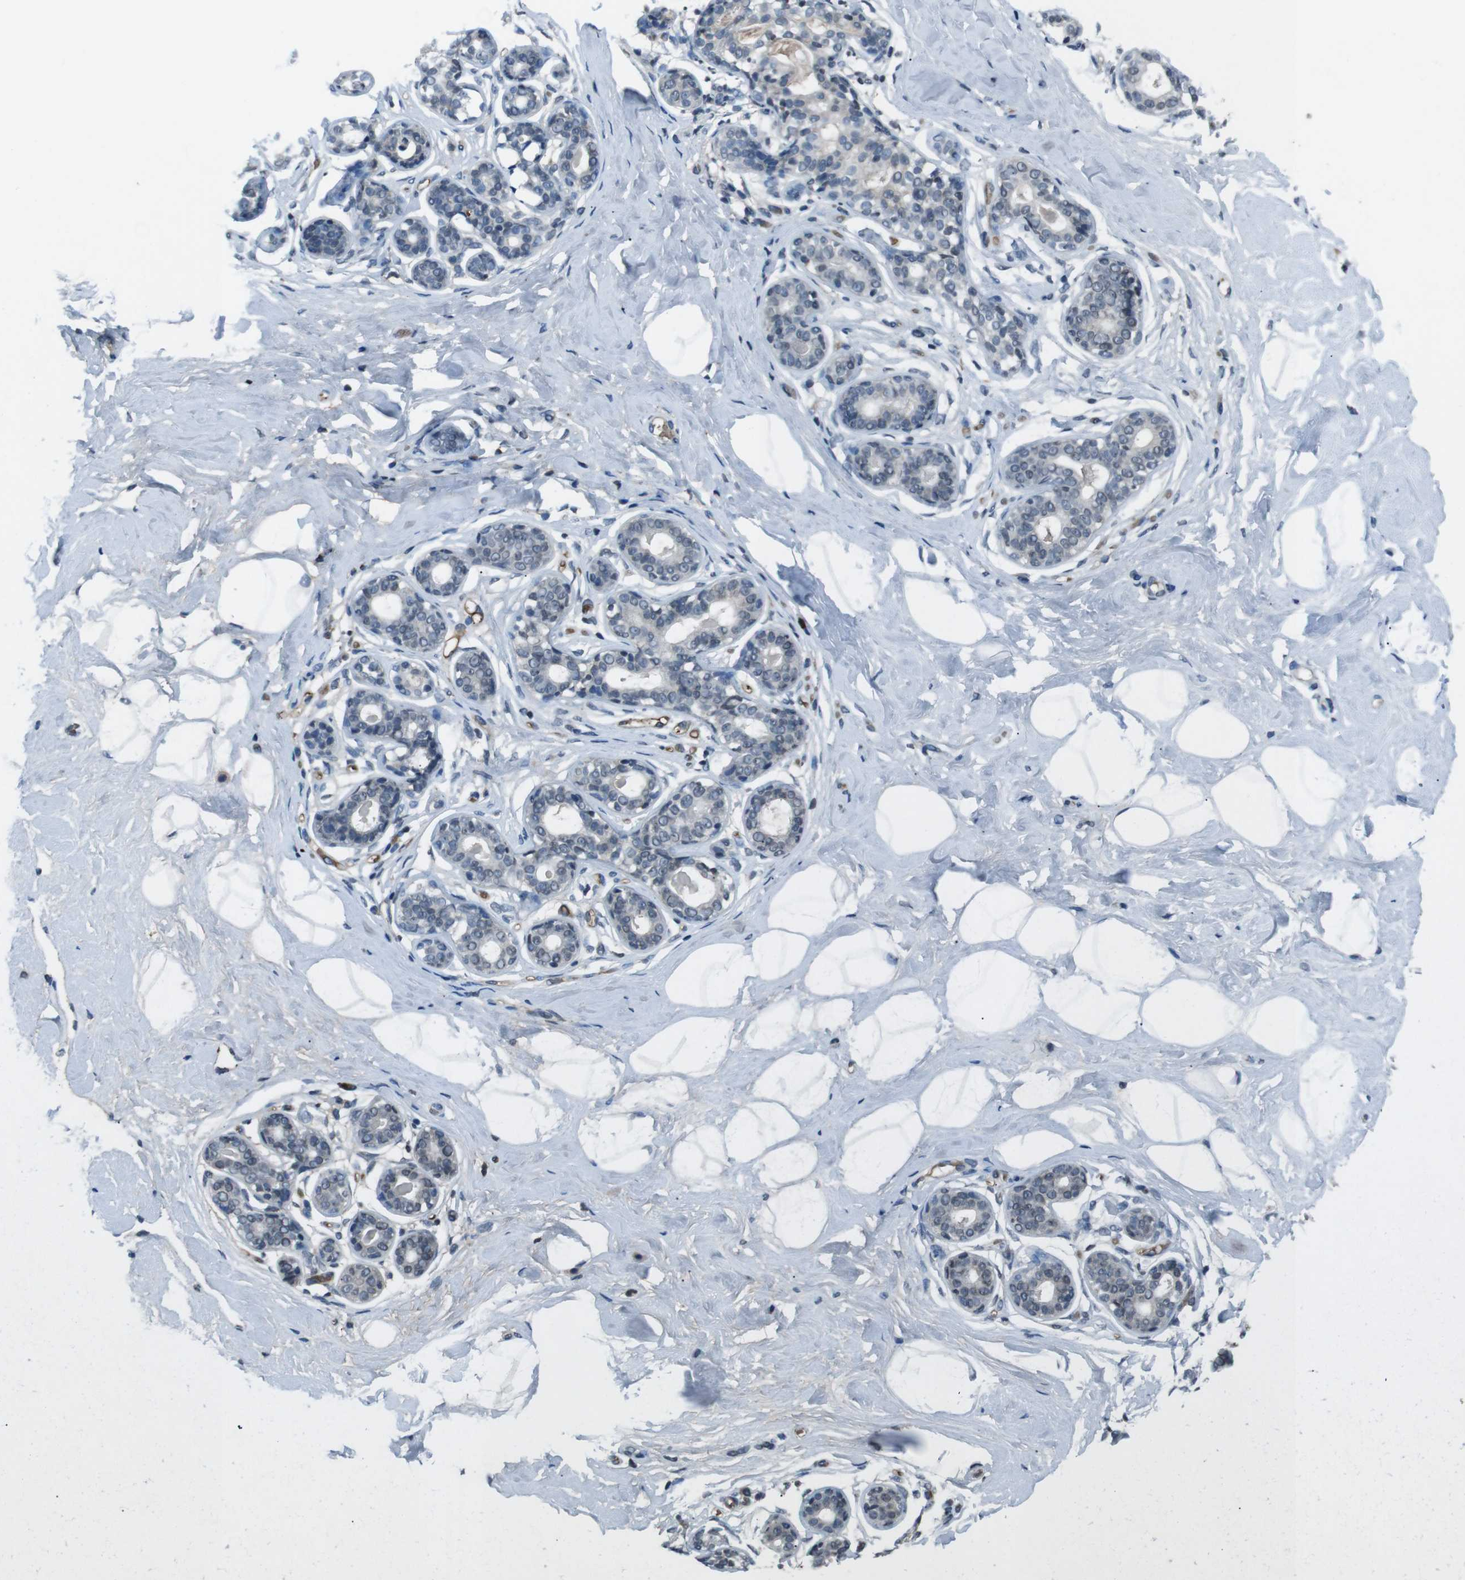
{"staining": {"intensity": "negative", "quantity": "none", "location": "none"}, "tissue": "breast", "cell_type": "Adipocytes", "image_type": "normal", "snomed": [{"axis": "morphology", "description": "Normal tissue, NOS"}, {"axis": "topography", "description": "Breast"}], "caption": "DAB (3,3'-diaminobenzidine) immunohistochemical staining of benign human breast displays no significant expression in adipocytes. (DAB (3,3'-diaminobenzidine) immunohistochemistry (IHC) with hematoxylin counter stain).", "gene": "UGT1A6", "patient": {"sex": "female", "age": 23}}